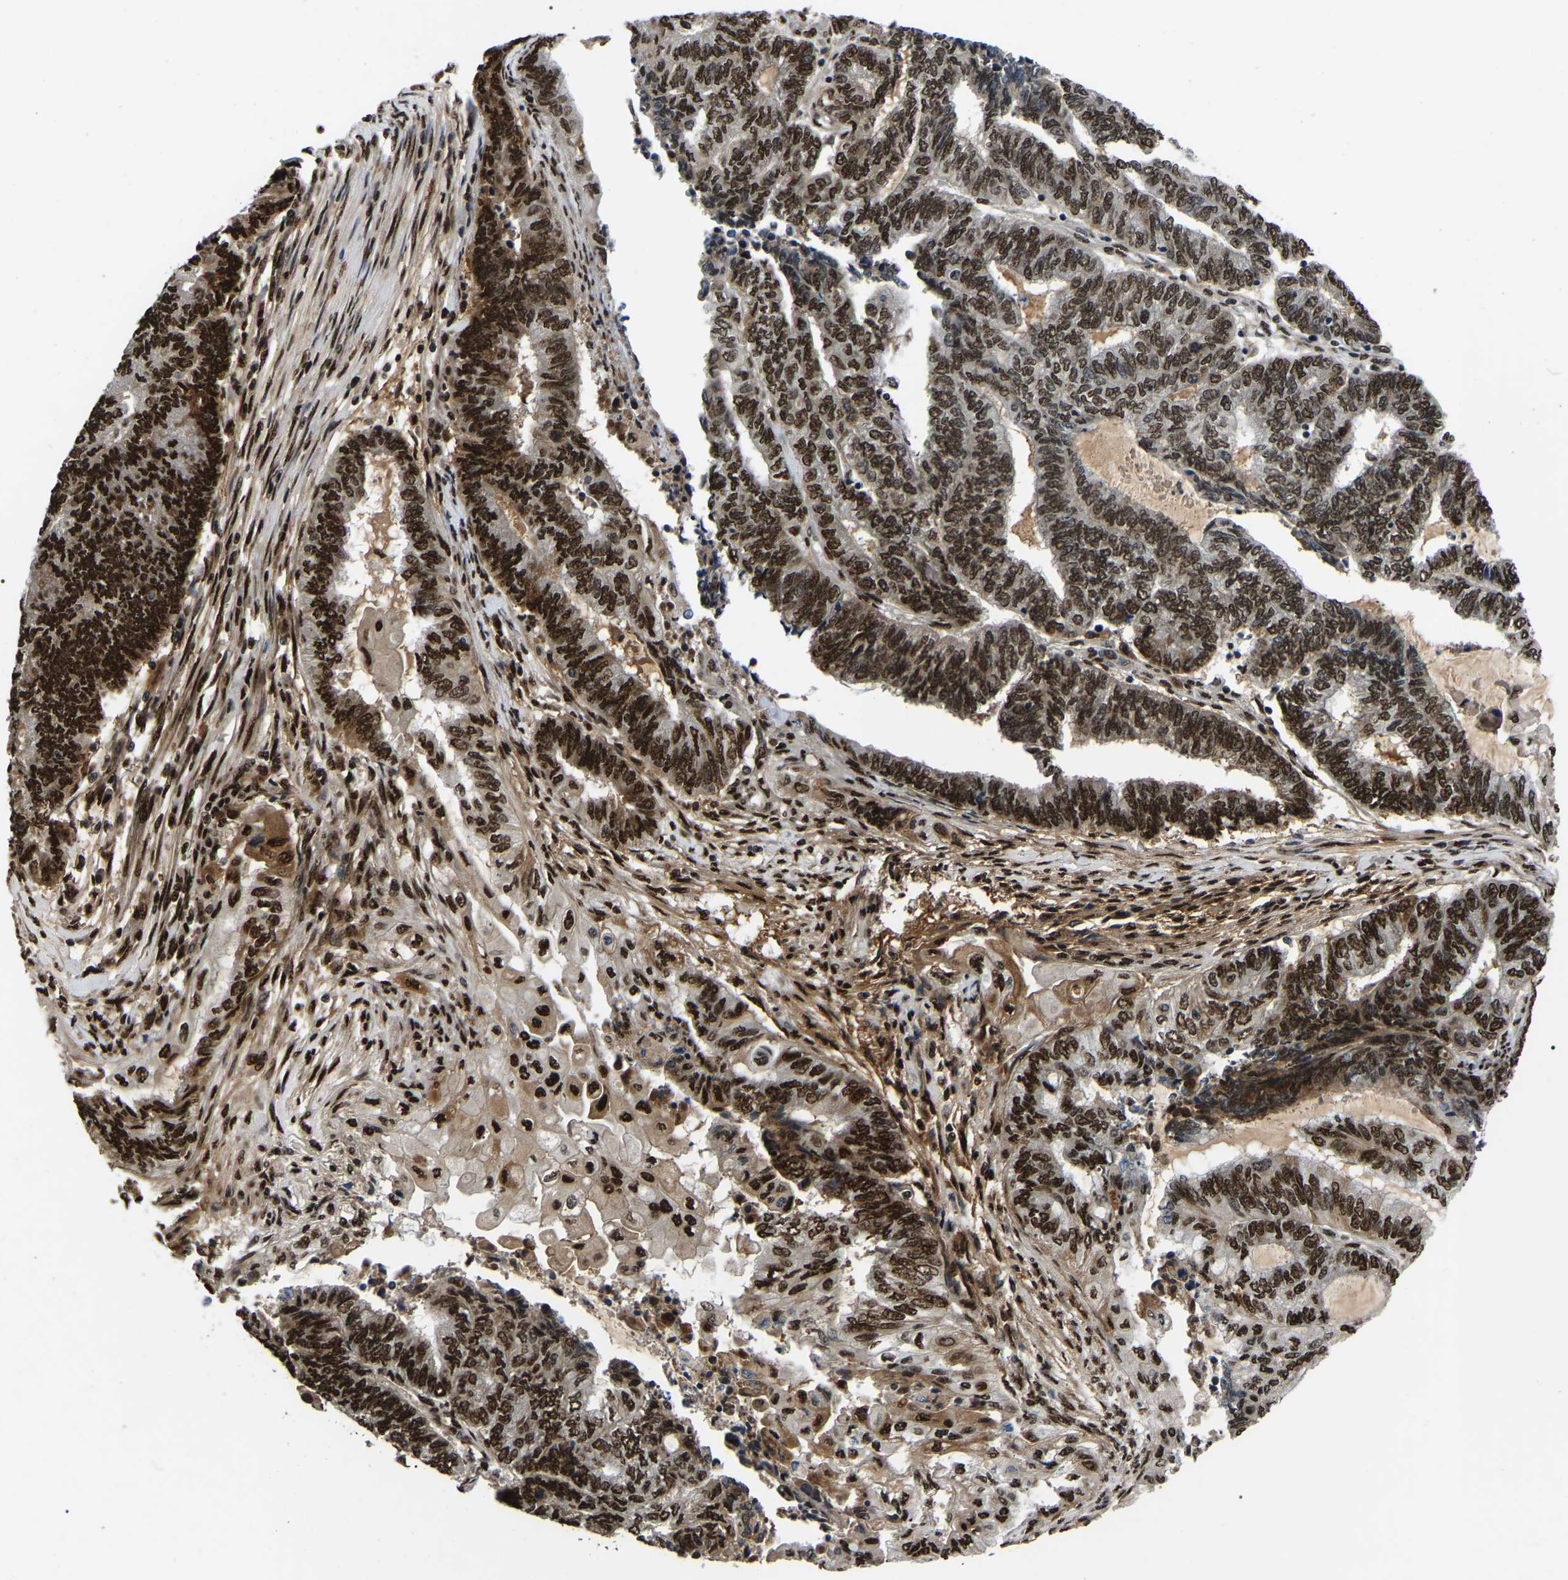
{"staining": {"intensity": "strong", "quantity": ">75%", "location": "nuclear"}, "tissue": "endometrial cancer", "cell_type": "Tumor cells", "image_type": "cancer", "snomed": [{"axis": "morphology", "description": "Adenocarcinoma, NOS"}, {"axis": "topography", "description": "Uterus"}, {"axis": "topography", "description": "Endometrium"}], "caption": "The histopathology image shows immunohistochemical staining of endometrial cancer. There is strong nuclear staining is present in about >75% of tumor cells.", "gene": "TRIM35", "patient": {"sex": "female", "age": 70}}